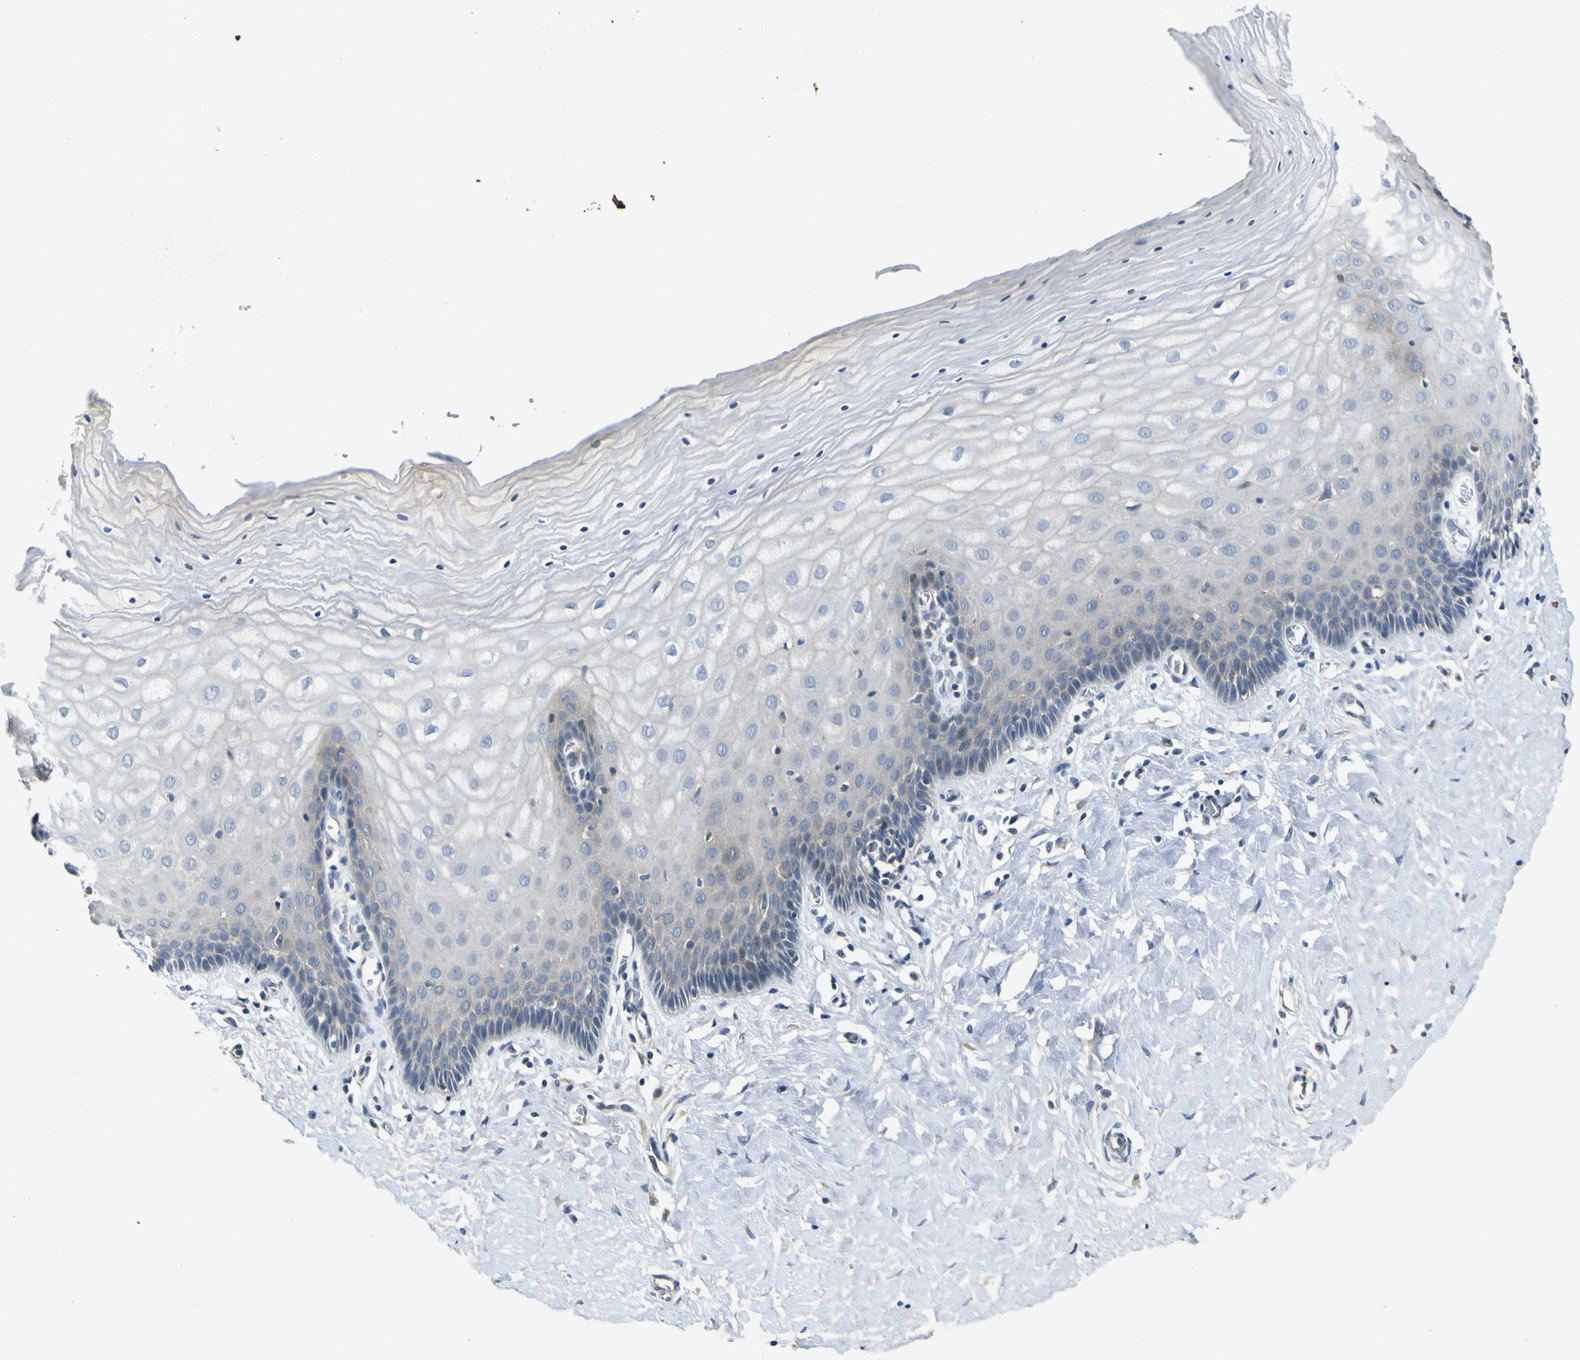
{"staining": {"intensity": "weak", "quantity": "<25%", "location": "cytoplasmic/membranous"}, "tissue": "cervix", "cell_type": "Glandular cells", "image_type": "normal", "snomed": [{"axis": "morphology", "description": "Normal tissue, NOS"}, {"axis": "topography", "description": "Cervix"}], "caption": "Immunohistochemical staining of normal human cervix exhibits no significant staining in glandular cells. (Stains: DAB (3,3'-diaminobenzidine) IHC with hematoxylin counter stain, Microscopy: brightfield microscopy at high magnification).", "gene": "LDLR", "patient": {"sex": "female", "age": 55}}